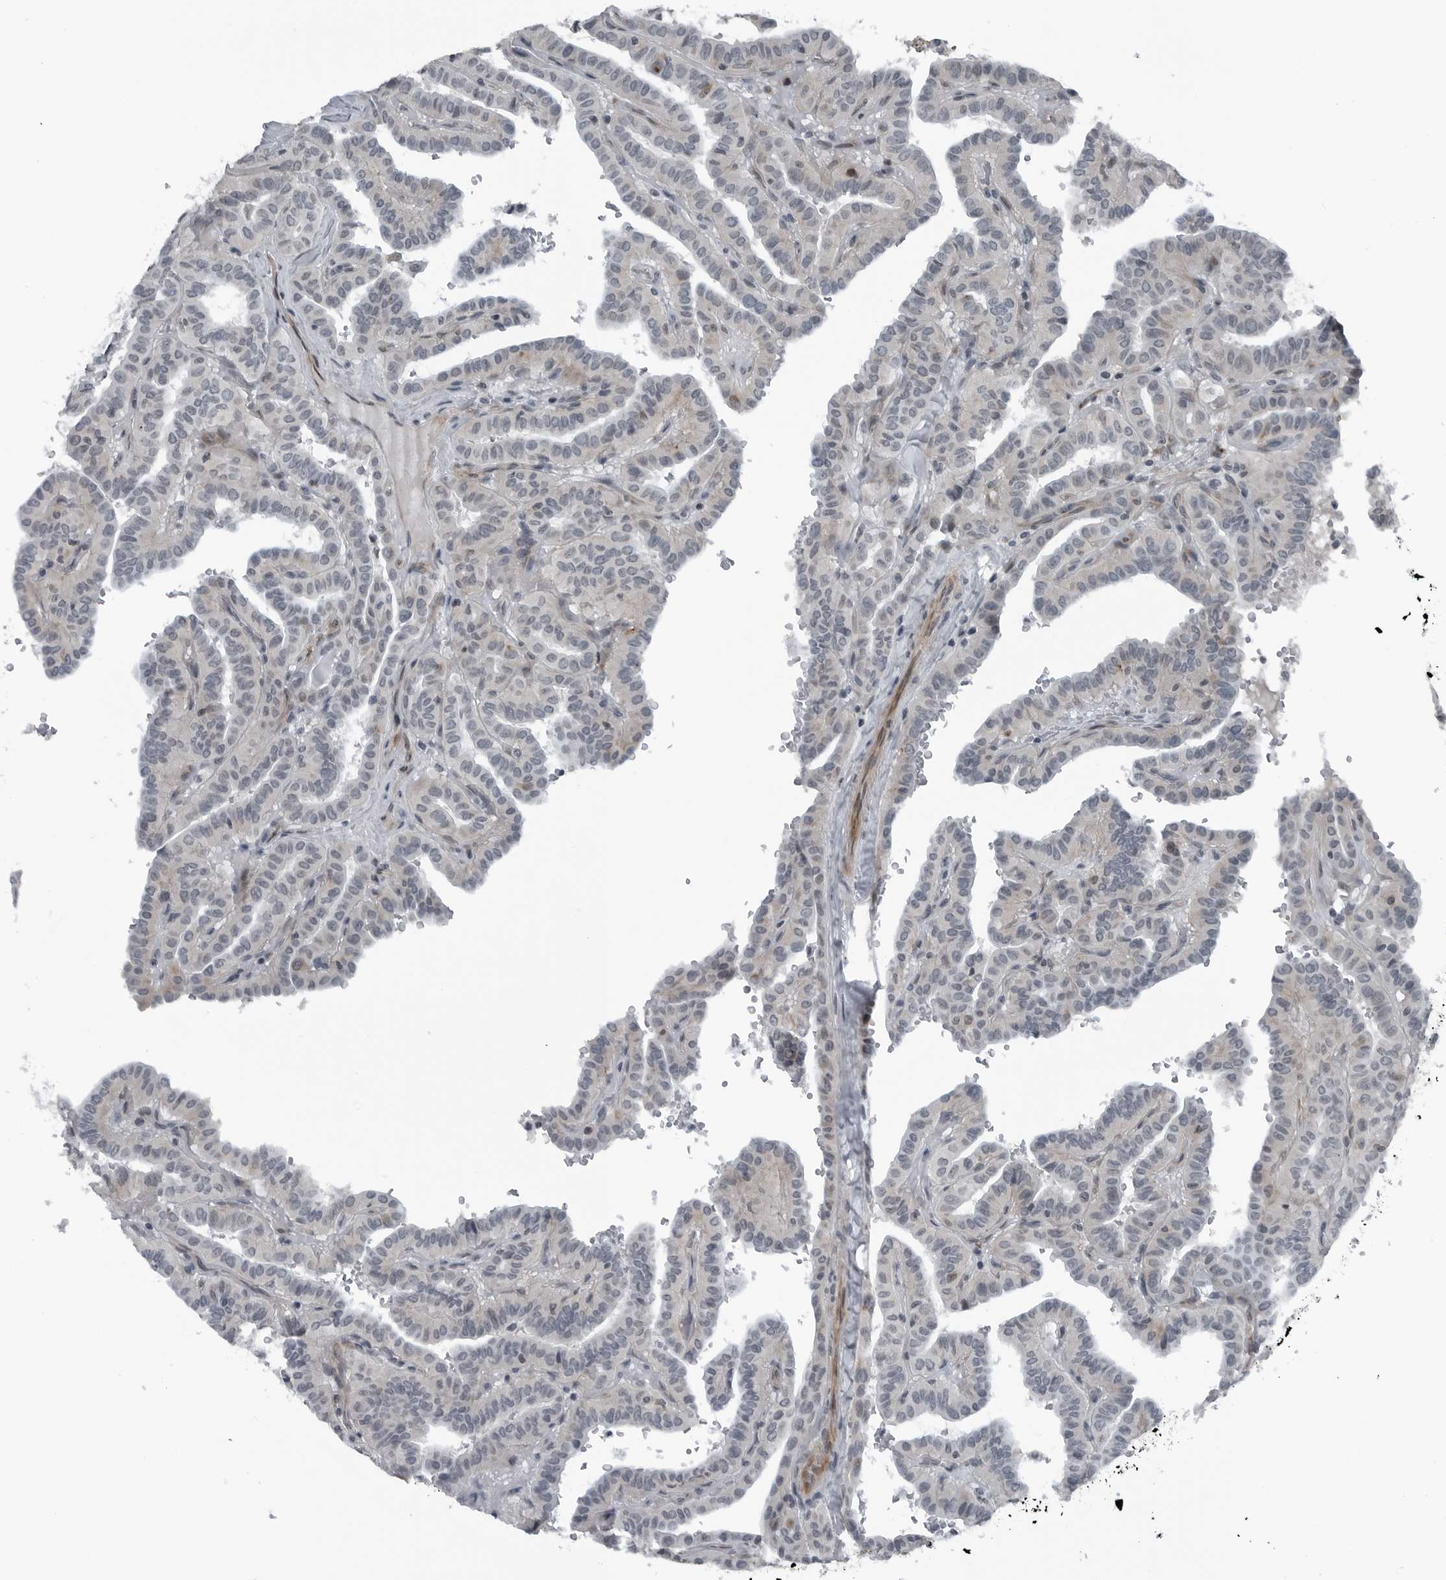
{"staining": {"intensity": "negative", "quantity": "none", "location": "none"}, "tissue": "thyroid cancer", "cell_type": "Tumor cells", "image_type": "cancer", "snomed": [{"axis": "morphology", "description": "Papillary adenocarcinoma, NOS"}, {"axis": "topography", "description": "Thyroid gland"}], "caption": "Image shows no protein expression in tumor cells of thyroid papillary adenocarcinoma tissue.", "gene": "GAK", "patient": {"sex": "male", "age": 77}}